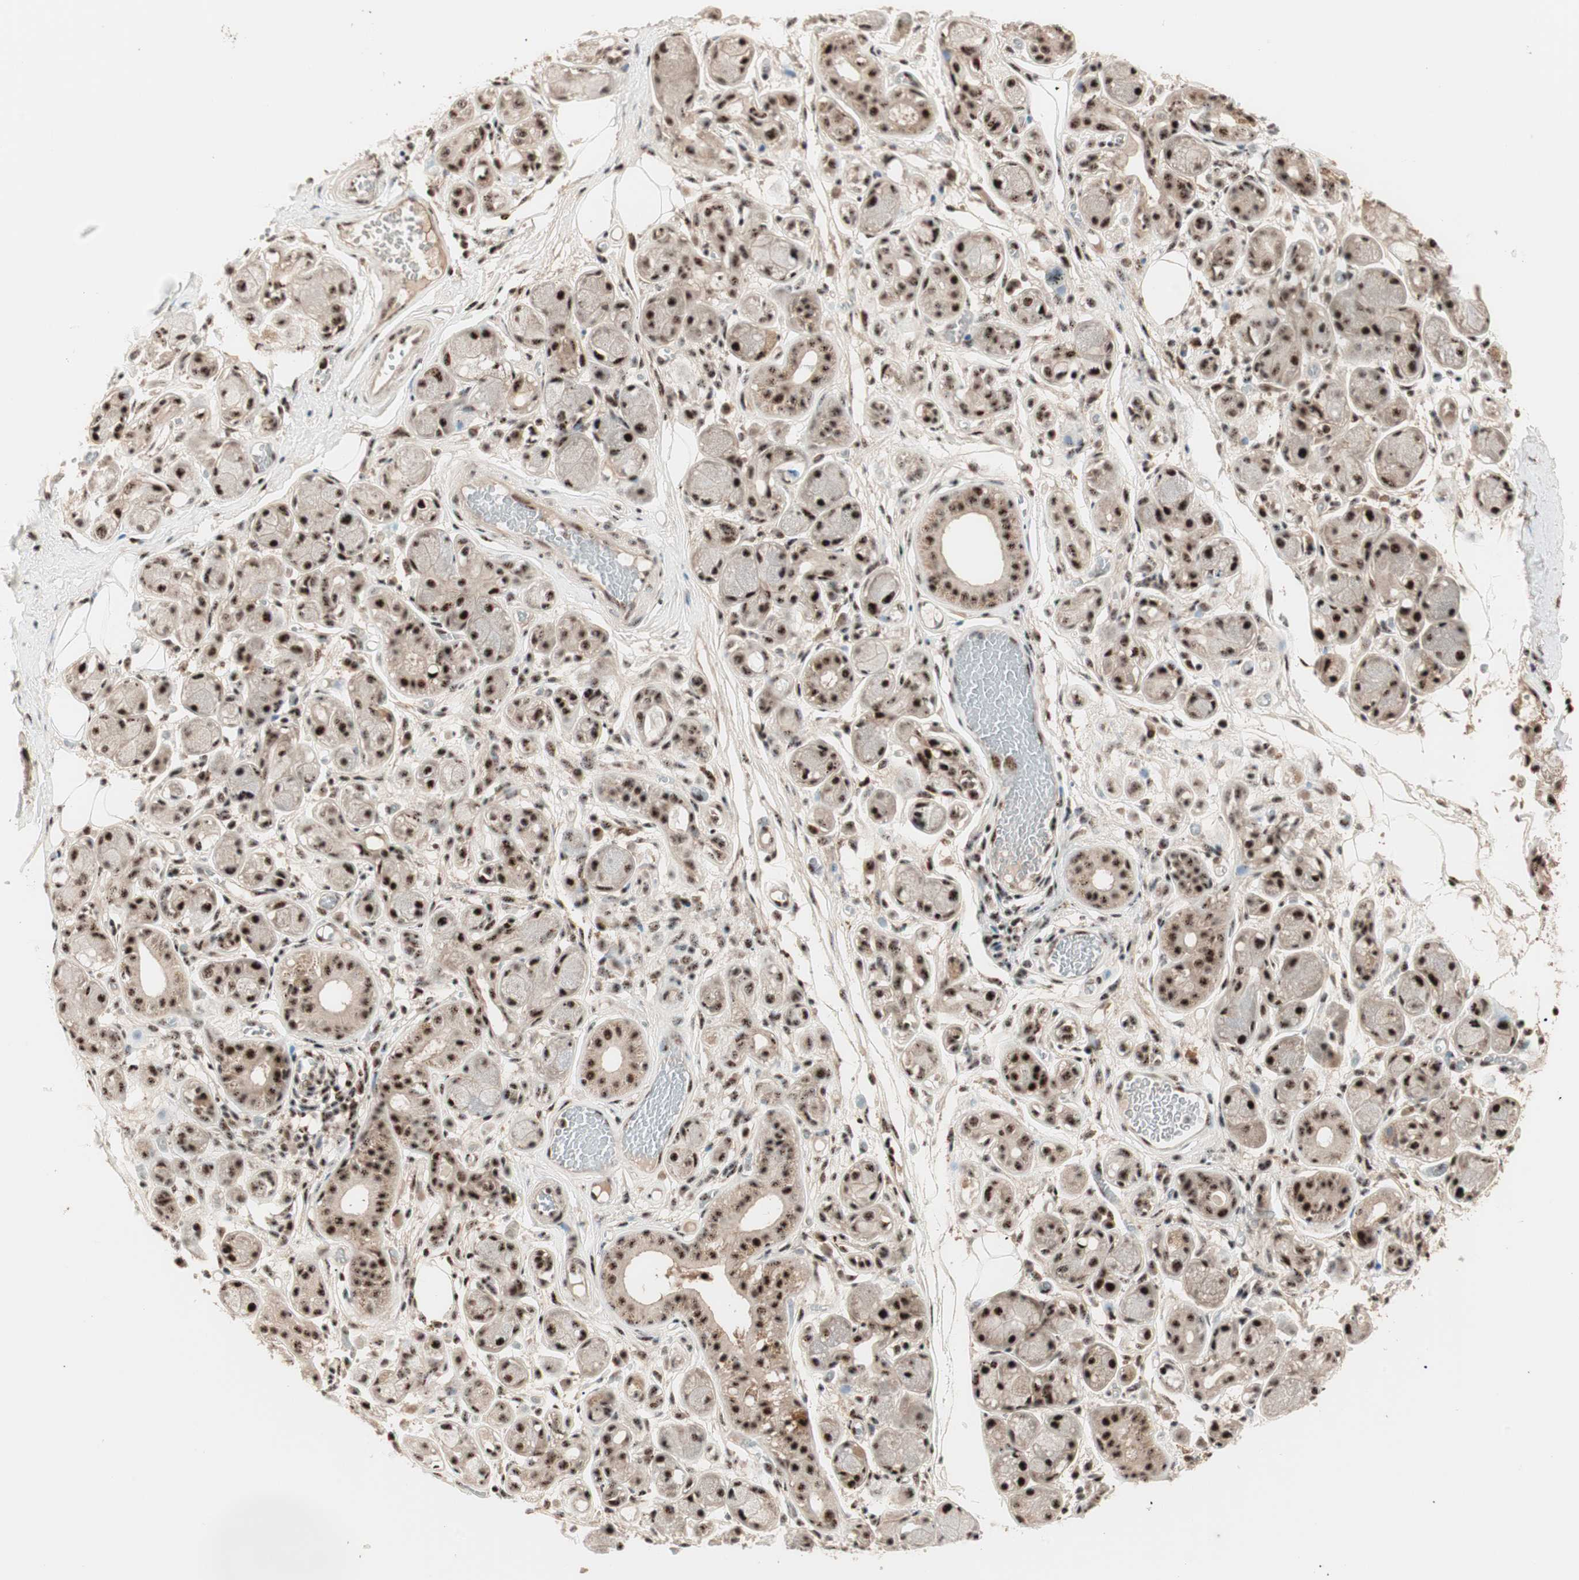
{"staining": {"intensity": "strong", "quantity": ">75%", "location": "cytoplasmic/membranous,nuclear"}, "tissue": "adipose tissue", "cell_type": "Adipocytes", "image_type": "normal", "snomed": [{"axis": "morphology", "description": "Normal tissue, NOS"}, {"axis": "morphology", "description": "Inflammation, NOS"}, {"axis": "topography", "description": "Vascular tissue"}, {"axis": "topography", "description": "Salivary gland"}], "caption": "Immunohistochemistry (IHC) photomicrograph of normal adipose tissue: human adipose tissue stained using immunohistochemistry demonstrates high levels of strong protein expression localized specifically in the cytoplasmic/membranous,nuclear of adipocytes, appearing as a cytoplasmic/membranous,nuclear brown color.", "gene": "NR5A2", "patient": {"sex": "female", "age": 75}}